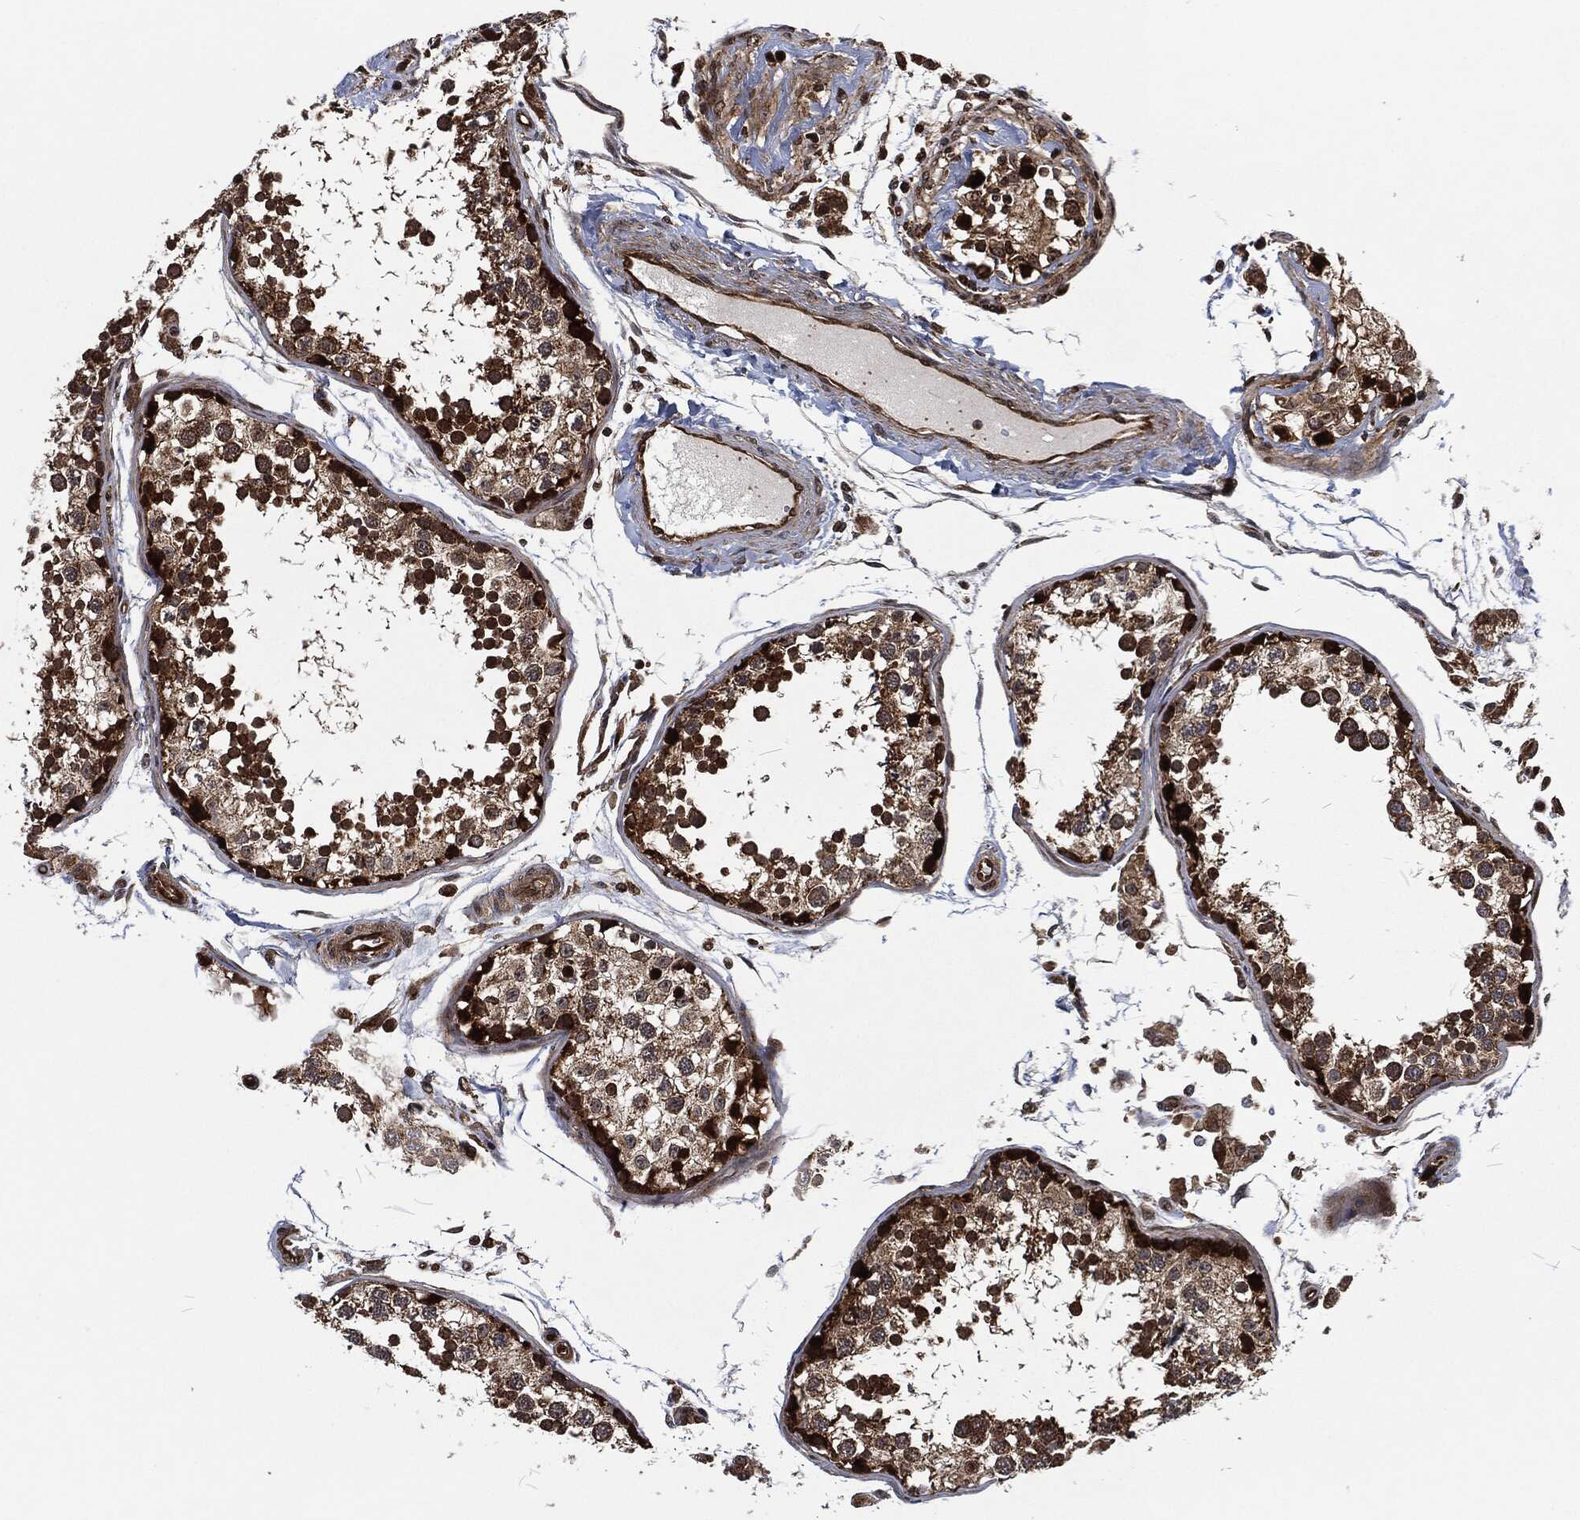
{"staining": {"intensity": "strong", "quantity": ">75%", "location": "cytoplasmic/membranous"}, "tissue": "testis", "cell_type": "Cells in seminiferous ducts", "image_type": "normal", "snomed": [{"axis": "morphology", "description": "Normal tissue, NOS"}, {"axis": "topography", "description": "Testis"}], "caption": "Benign testis reveals strong cytoplasmic/membranous expression in about >75% of cells in seminiferous ducts.", "gene": "CMPK2", "patient": {"sex": "male", "age": 29}}